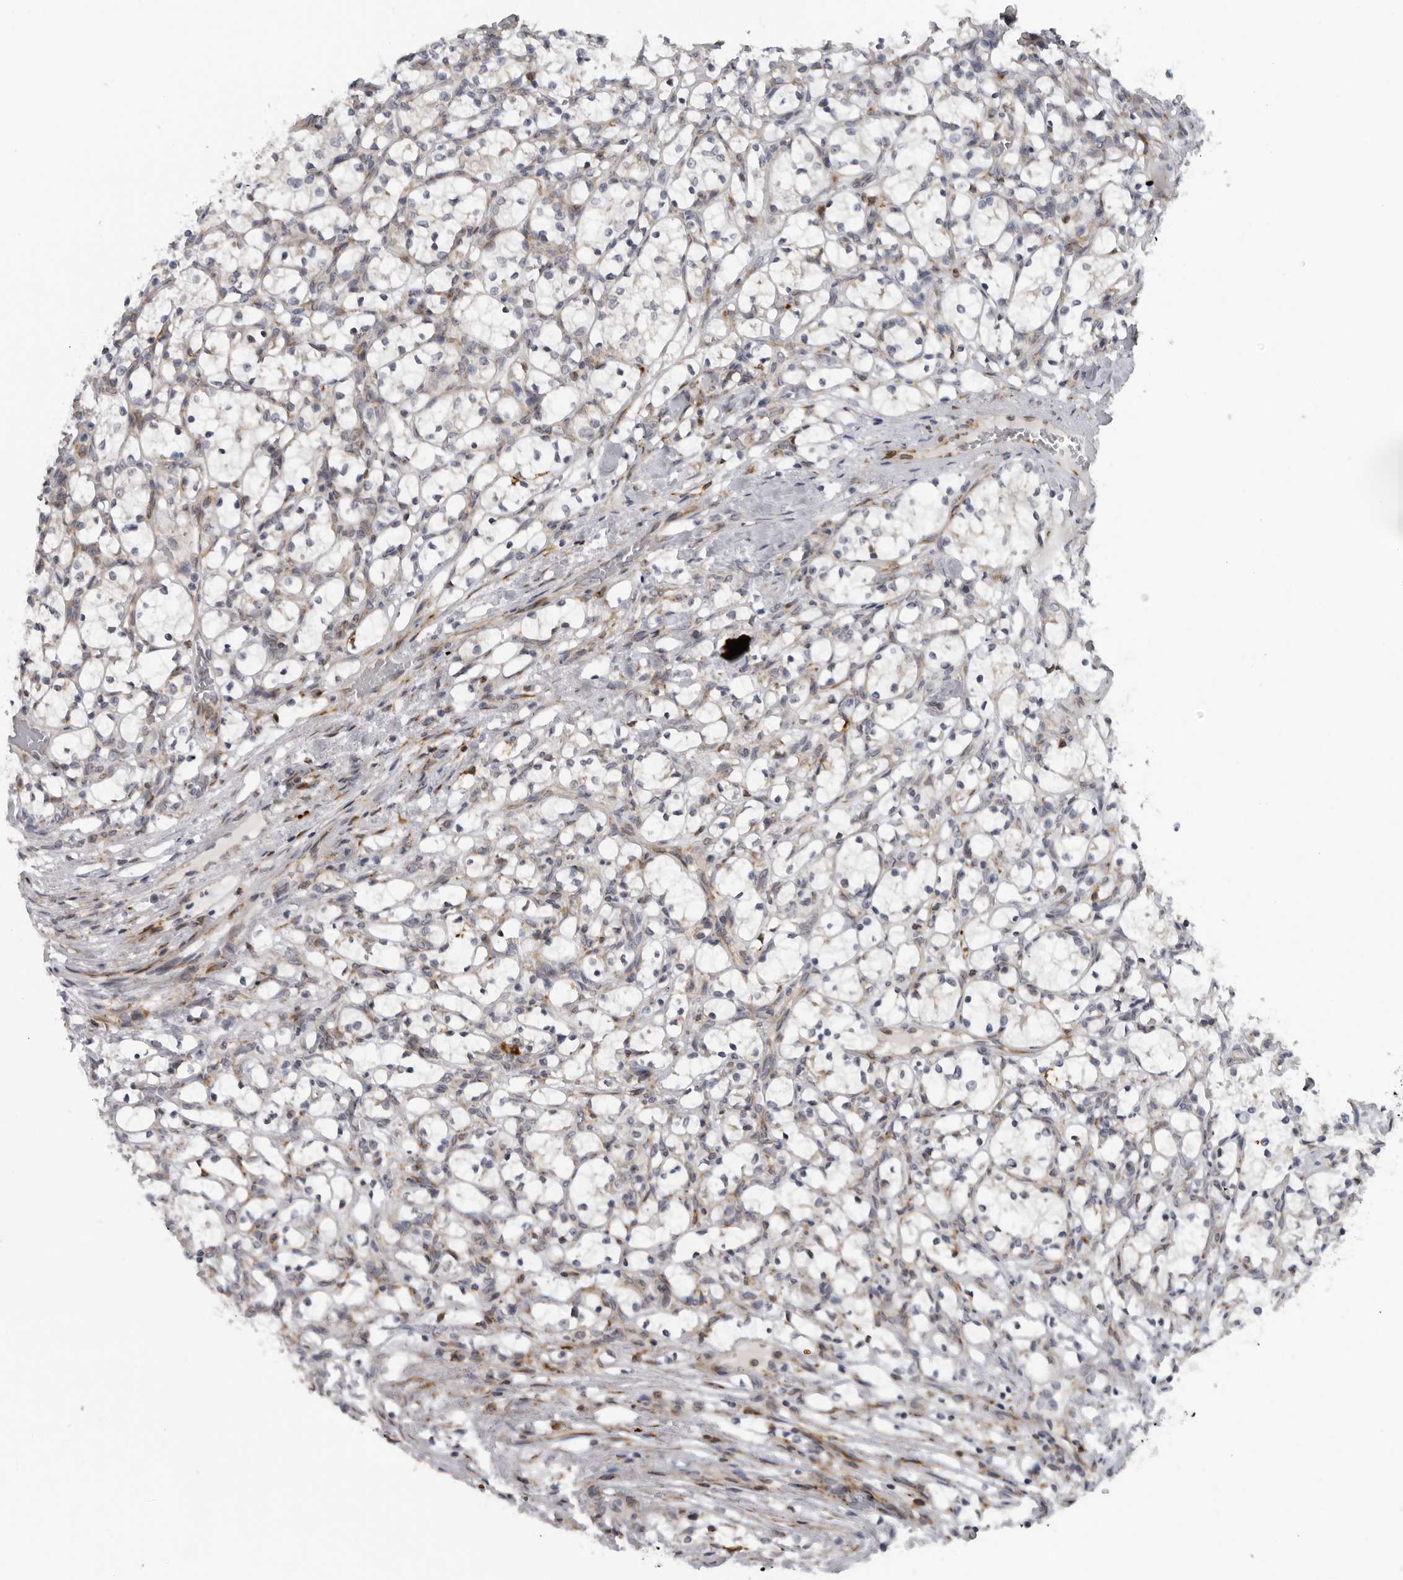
{"staining": {"intensity": "negative", "quantity": "none", "location": "none"}, "tissue": "renal cancer", "cell_type": "Tumor cells", "image_type": "cancer", "snomed": [{"axis": "morphology", "description": "Adenocarcinoma, NOS"}, {"axis": "topography", "description": "Kidney"}], "caption": "DAB (3,3'-diaminobenzidine) immunohistochemical staining of renal adenocarcinoma displays no significant positivity in tumor cells.", "gene": "ALPK2", "patient": {"sex": "female", "age": 69}}